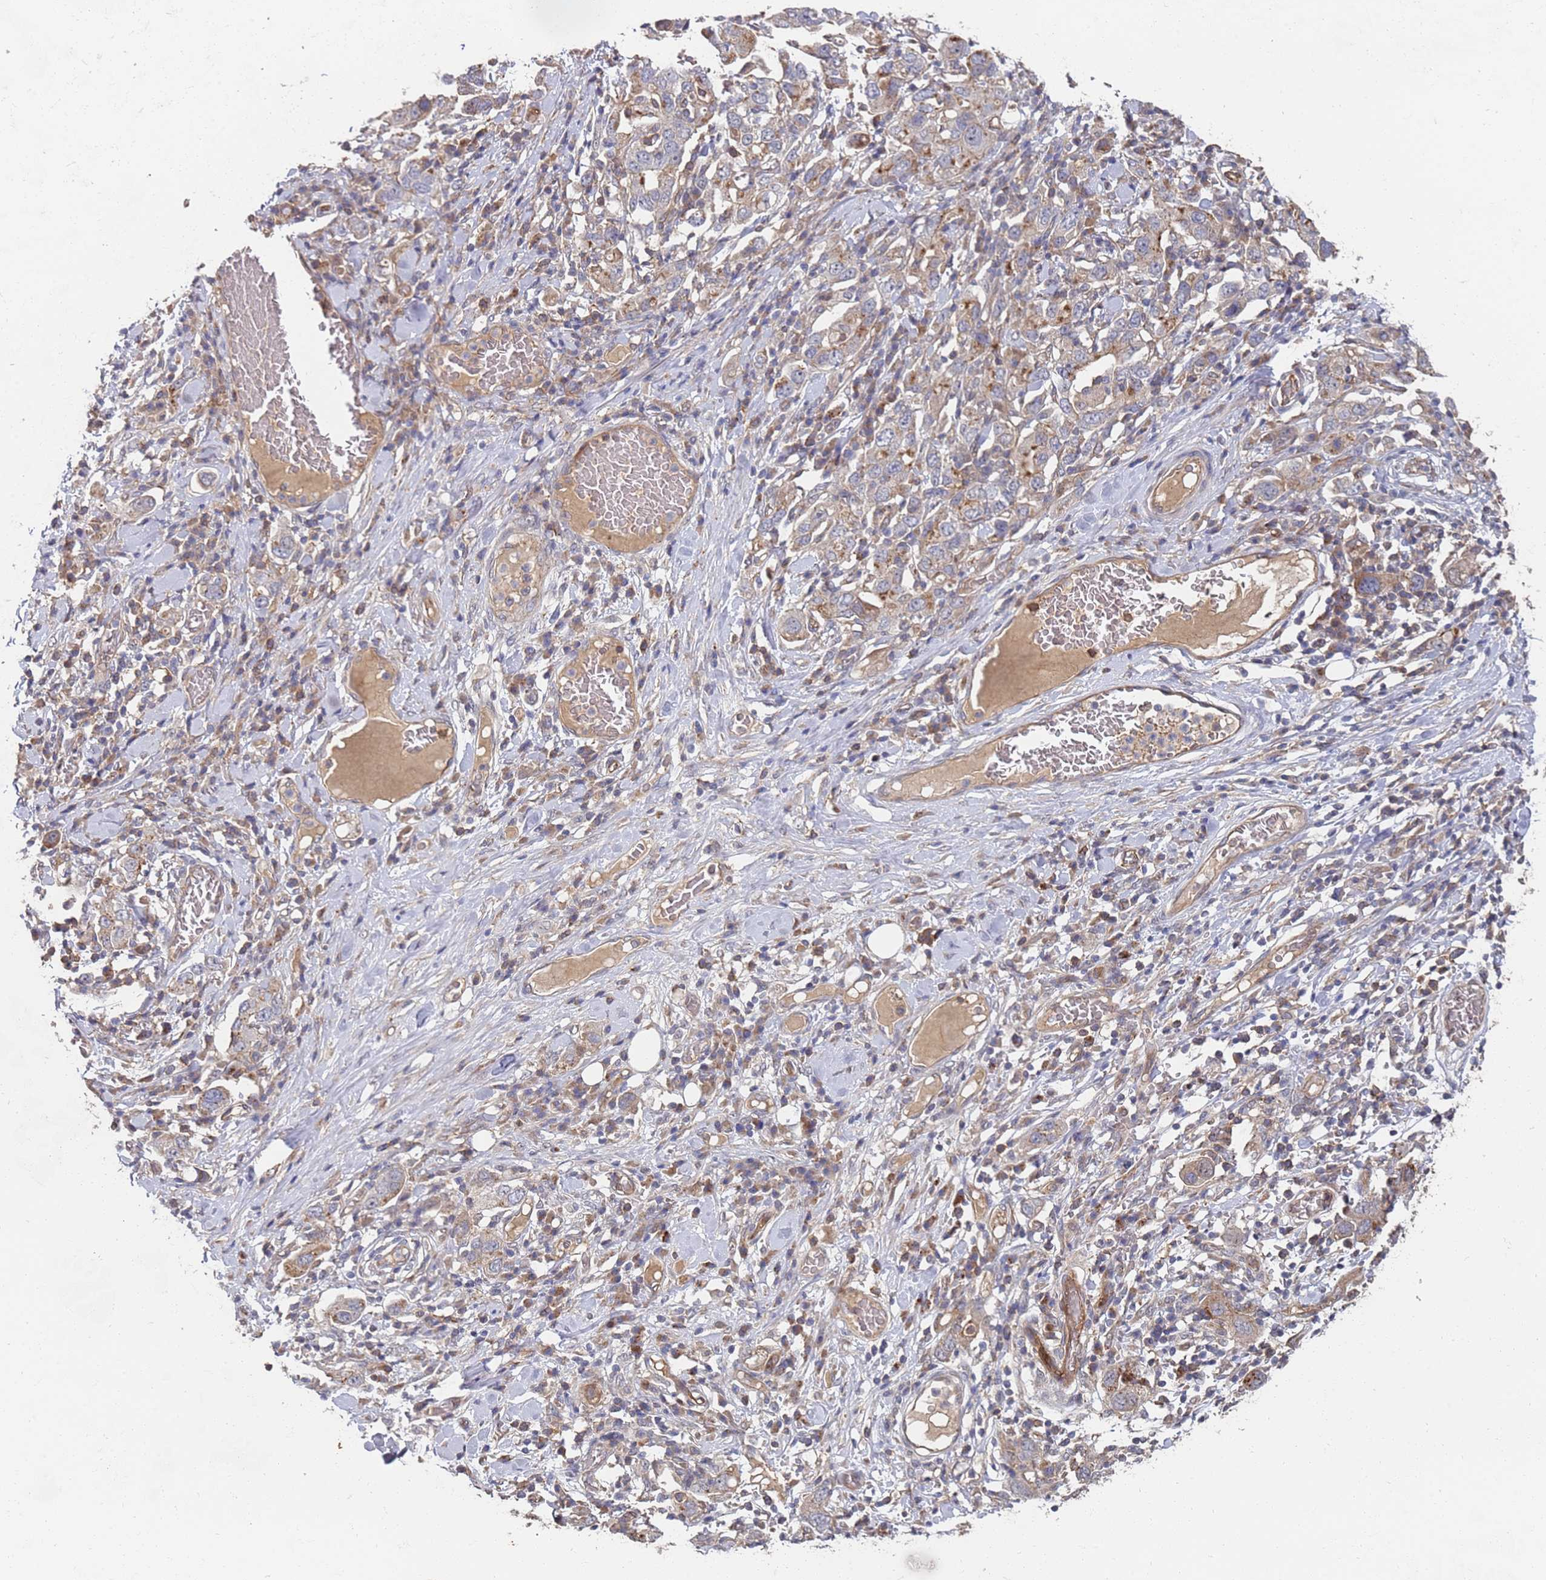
{"staining": {"intensity": "weak", "quantity": "<25%", "location": "cytoplasmic/membranous"}, "tissue": "stomach cancer", "cell_type": "Tumor cells", "image_type": "cancer", "snomed": [{"axis": "morphology", "description": "Adenocarcinoma, NOS"}, {"axis": "topography", "description": "Stomach, upper"}], "caption": "DAB immunohistochemical staining of human adenocarcinoma (stomach) reveals no significant staining in tumor cells.", "gene": "ABCB6", "patient": {"sex": "male", "age": 62}}